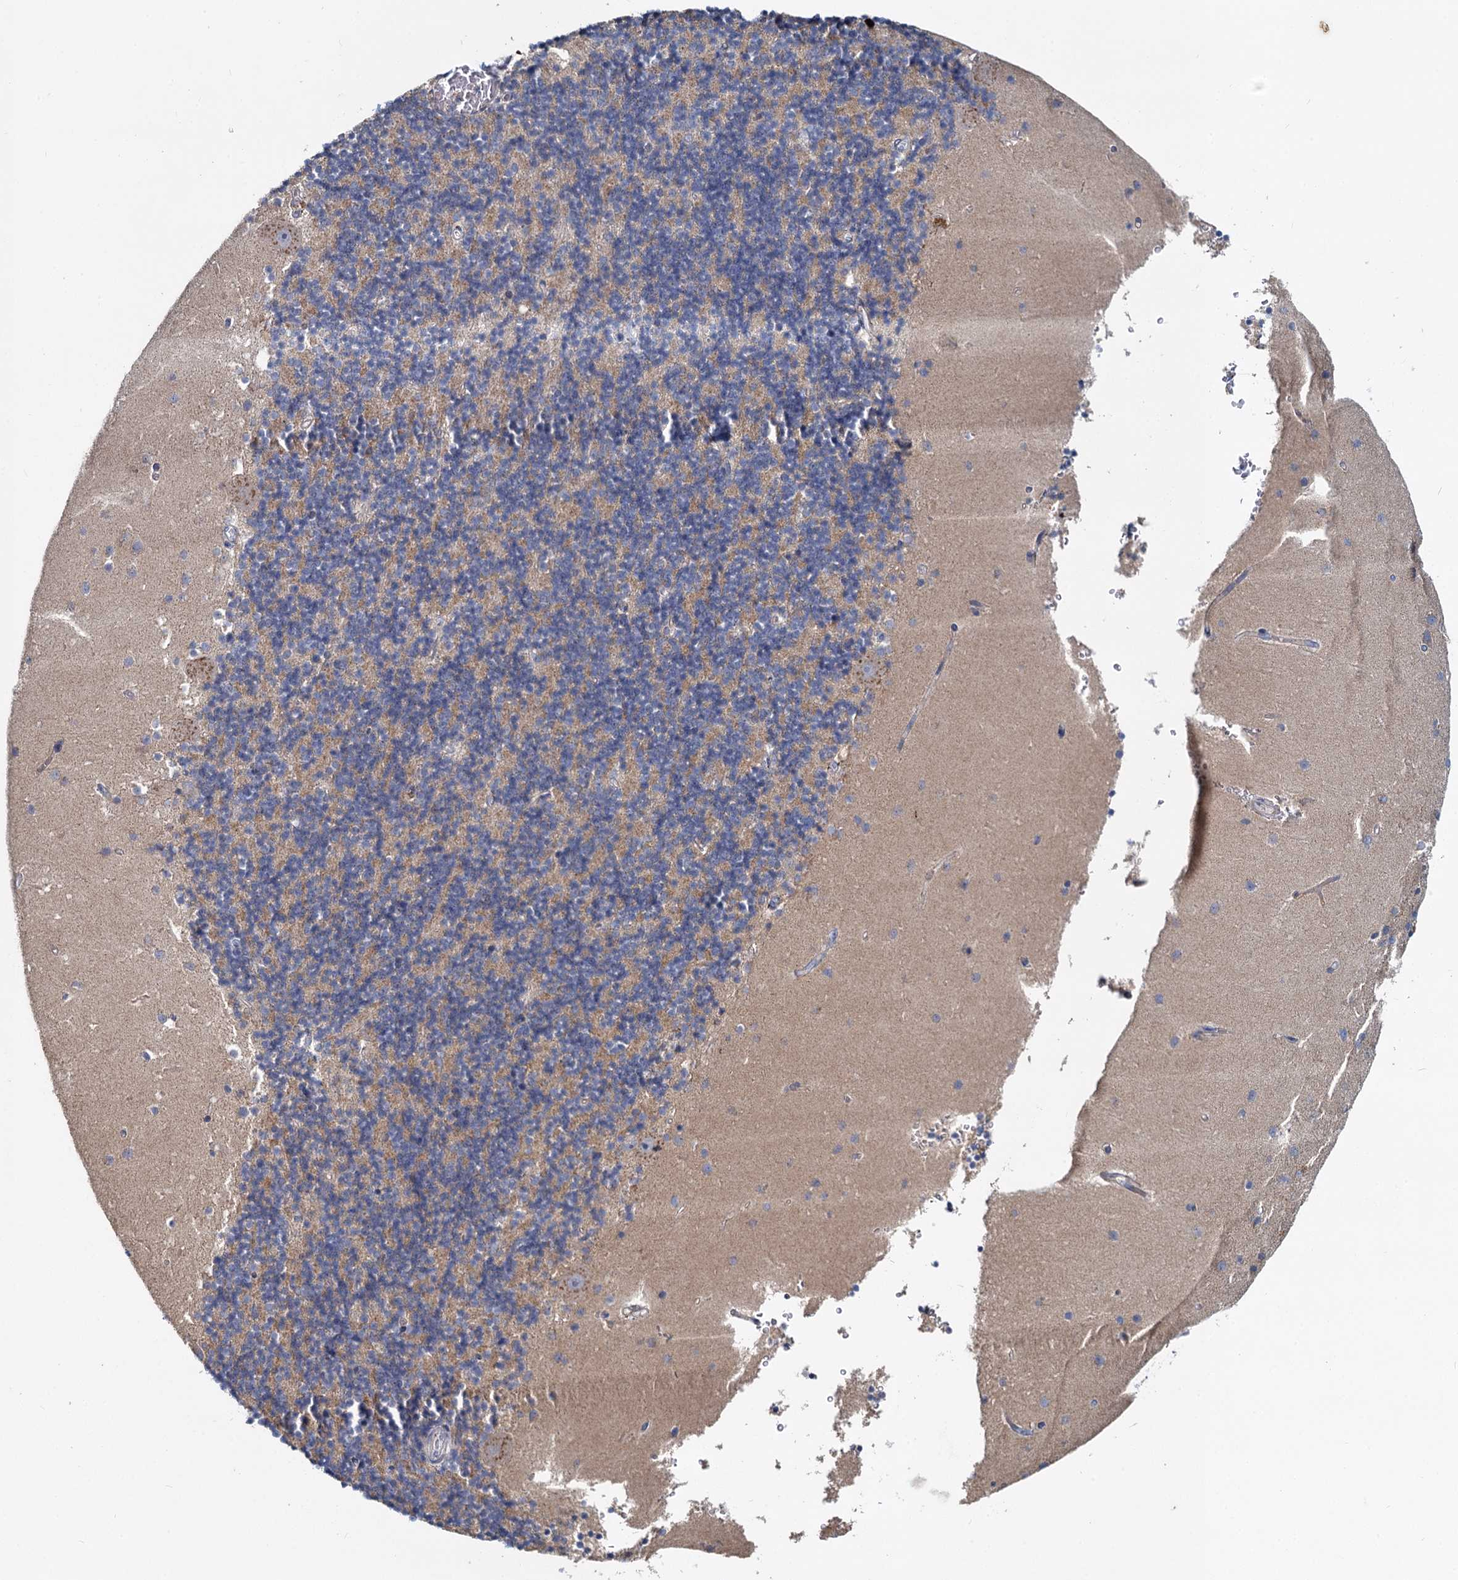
{"staining": {"intensity": "weak", "quantity": "<25%", "location": "cytoplasmic/membranous"}, "tissue": "cerebellum", "cell_type": "Cells in granular layer", "image_type": "normal", "snomed": [{"axis": "morphology", "description": "Normal tissue, NOS"}, {"axis": "topography", "description": "Cerebellum"}], "caption": "DAB immunohistochemical staining of benign human cerebellum displays no significant expression in cells in granular layer.", "gene": "DCUN1D2", "patient": {"sex": "male", "age": 54}}